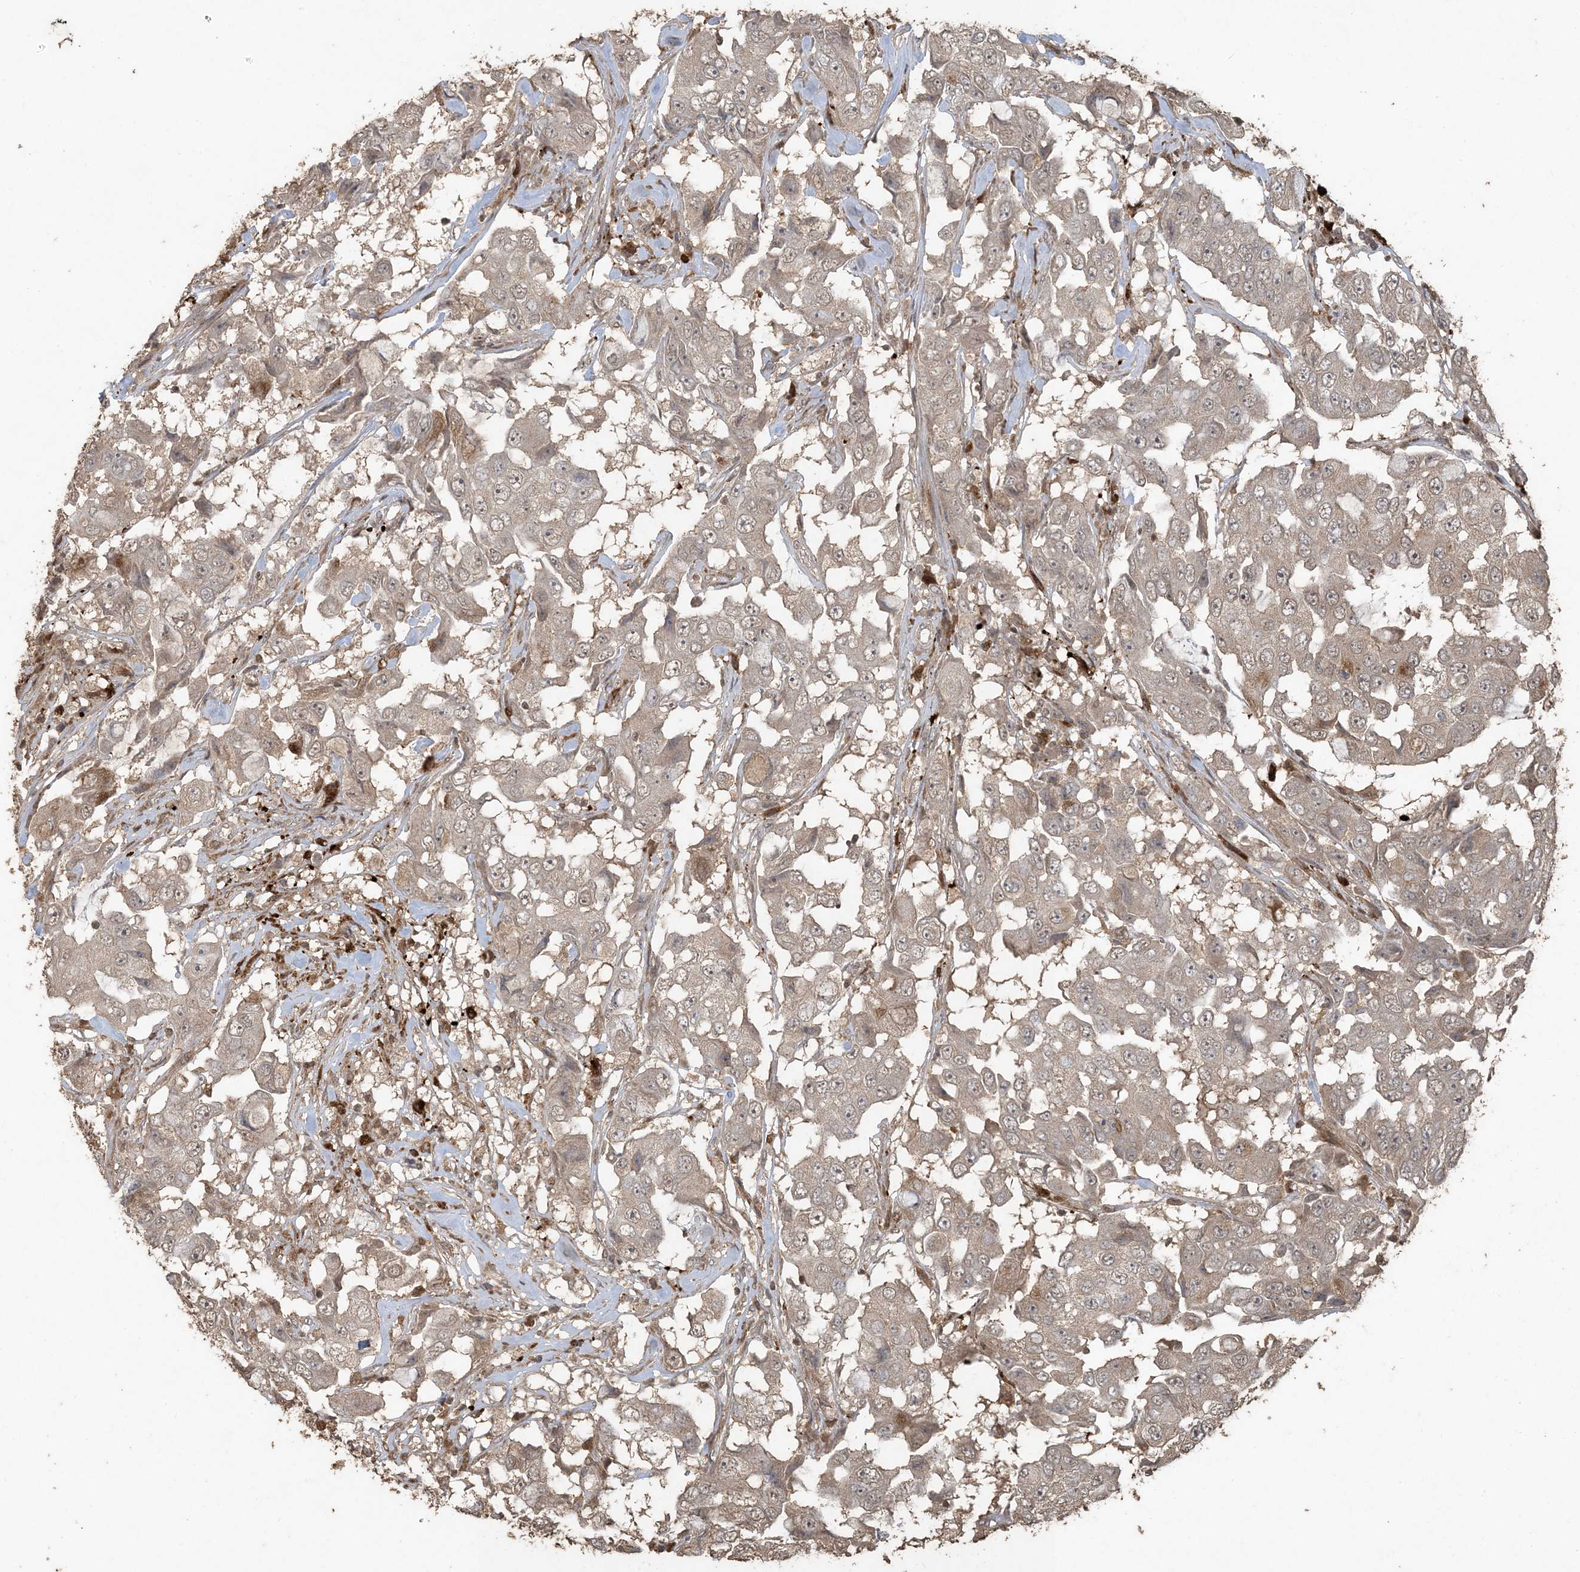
{"staining": {"intensity": "weak", "quantity": "25%-75%", "location": "cytoplasmic/membranous"}, "tissue": "breast cancer", "cell_type": "Tumor cells", "image_type": "cancer", "snomed": [{"axis": "morphology", "description": "Duct carcinoma"}, {"axis": "topography", "description": "Breast"}], "caption": "Weak cytoplasmic/membranous expression for a protein is present in approximately 25%-75% of tumor cells of breast cancer using IHC.", "gene": "EFCAB8", "patient": {"sex": "female", "age": 27}}